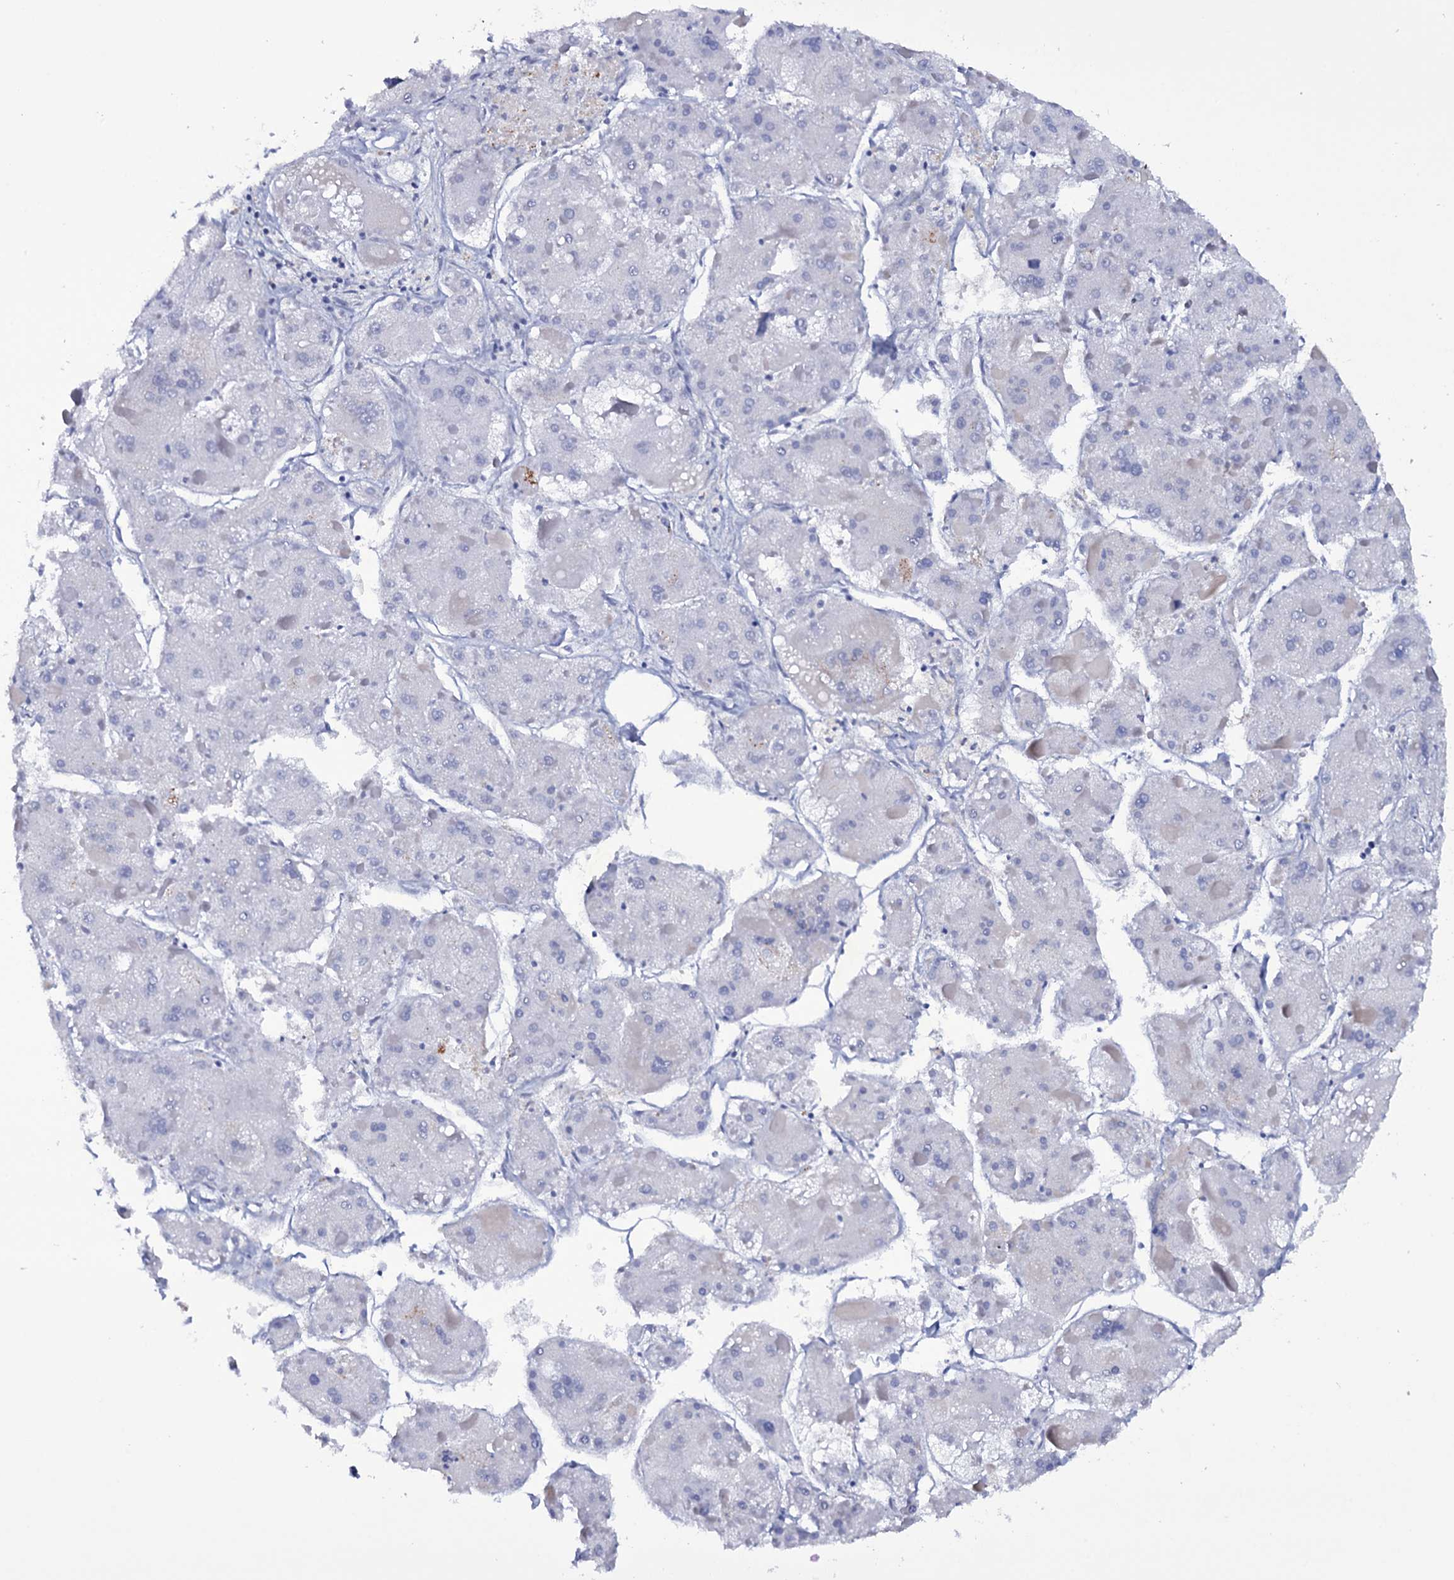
{"staining": {"intensity": "negative", "quantity": "none", "location": "none"}, "tissue": "liver cancer", "cell_type": "Tumor cells", "image_type": "cancer", "snomed": [{"axis": "morphology", "description": "Carcinoma, Hepatocellular, NOS"}, {"axis": "topography", "description": "Liver"}], "caption": "This image is of liver cancer stained with IHC to label a protein in brown with the nuclei are counter-stained blue. There is no positivity in tumor cells.", "gene": "ITPRID2", "patient": {"sex": "female", "age": 73}}